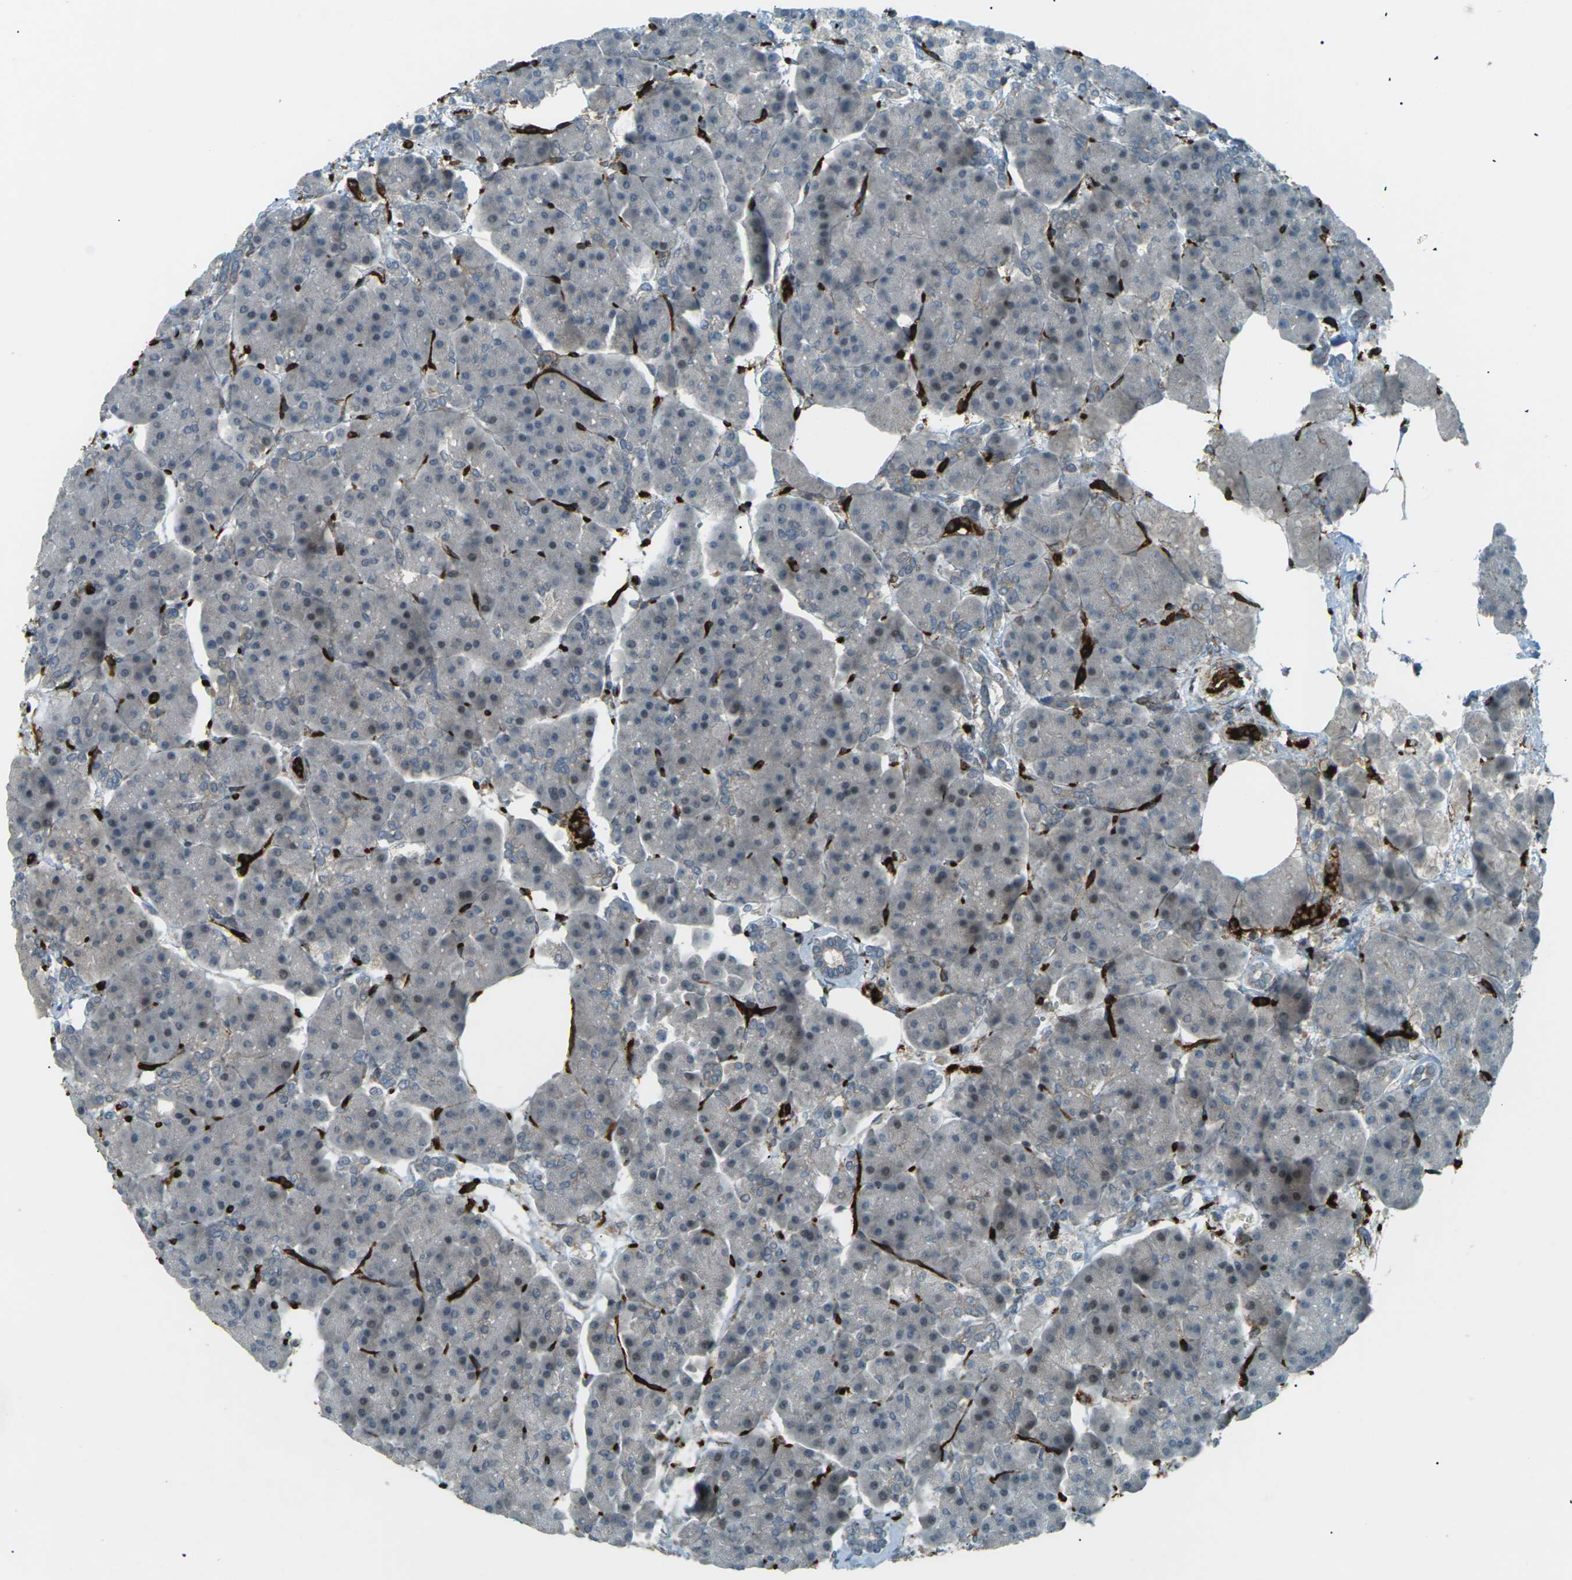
{"staining": {"intensity": "moderate", "quantity": "<25%", "location": "cytoplasmic/membranous"}, "tissue": "pancreas", "cell_type": "Exocrine glandular cells", "image_type": "normal", "snomed": [{"axis": "morphology", "description": "Normal tissue, NOS"}, {"axis": "topography", "description": "Pancreas"}], "caption": "This is a photomicrograph of immunohistochemistry (IHC) staining of unremarkable pancreas, which shows moderate positivity in the cytoplasmic/membranous of exocrine glandular cells.", "gene": "S1PR1", "patient": {"sex": "female", "age": 70}}